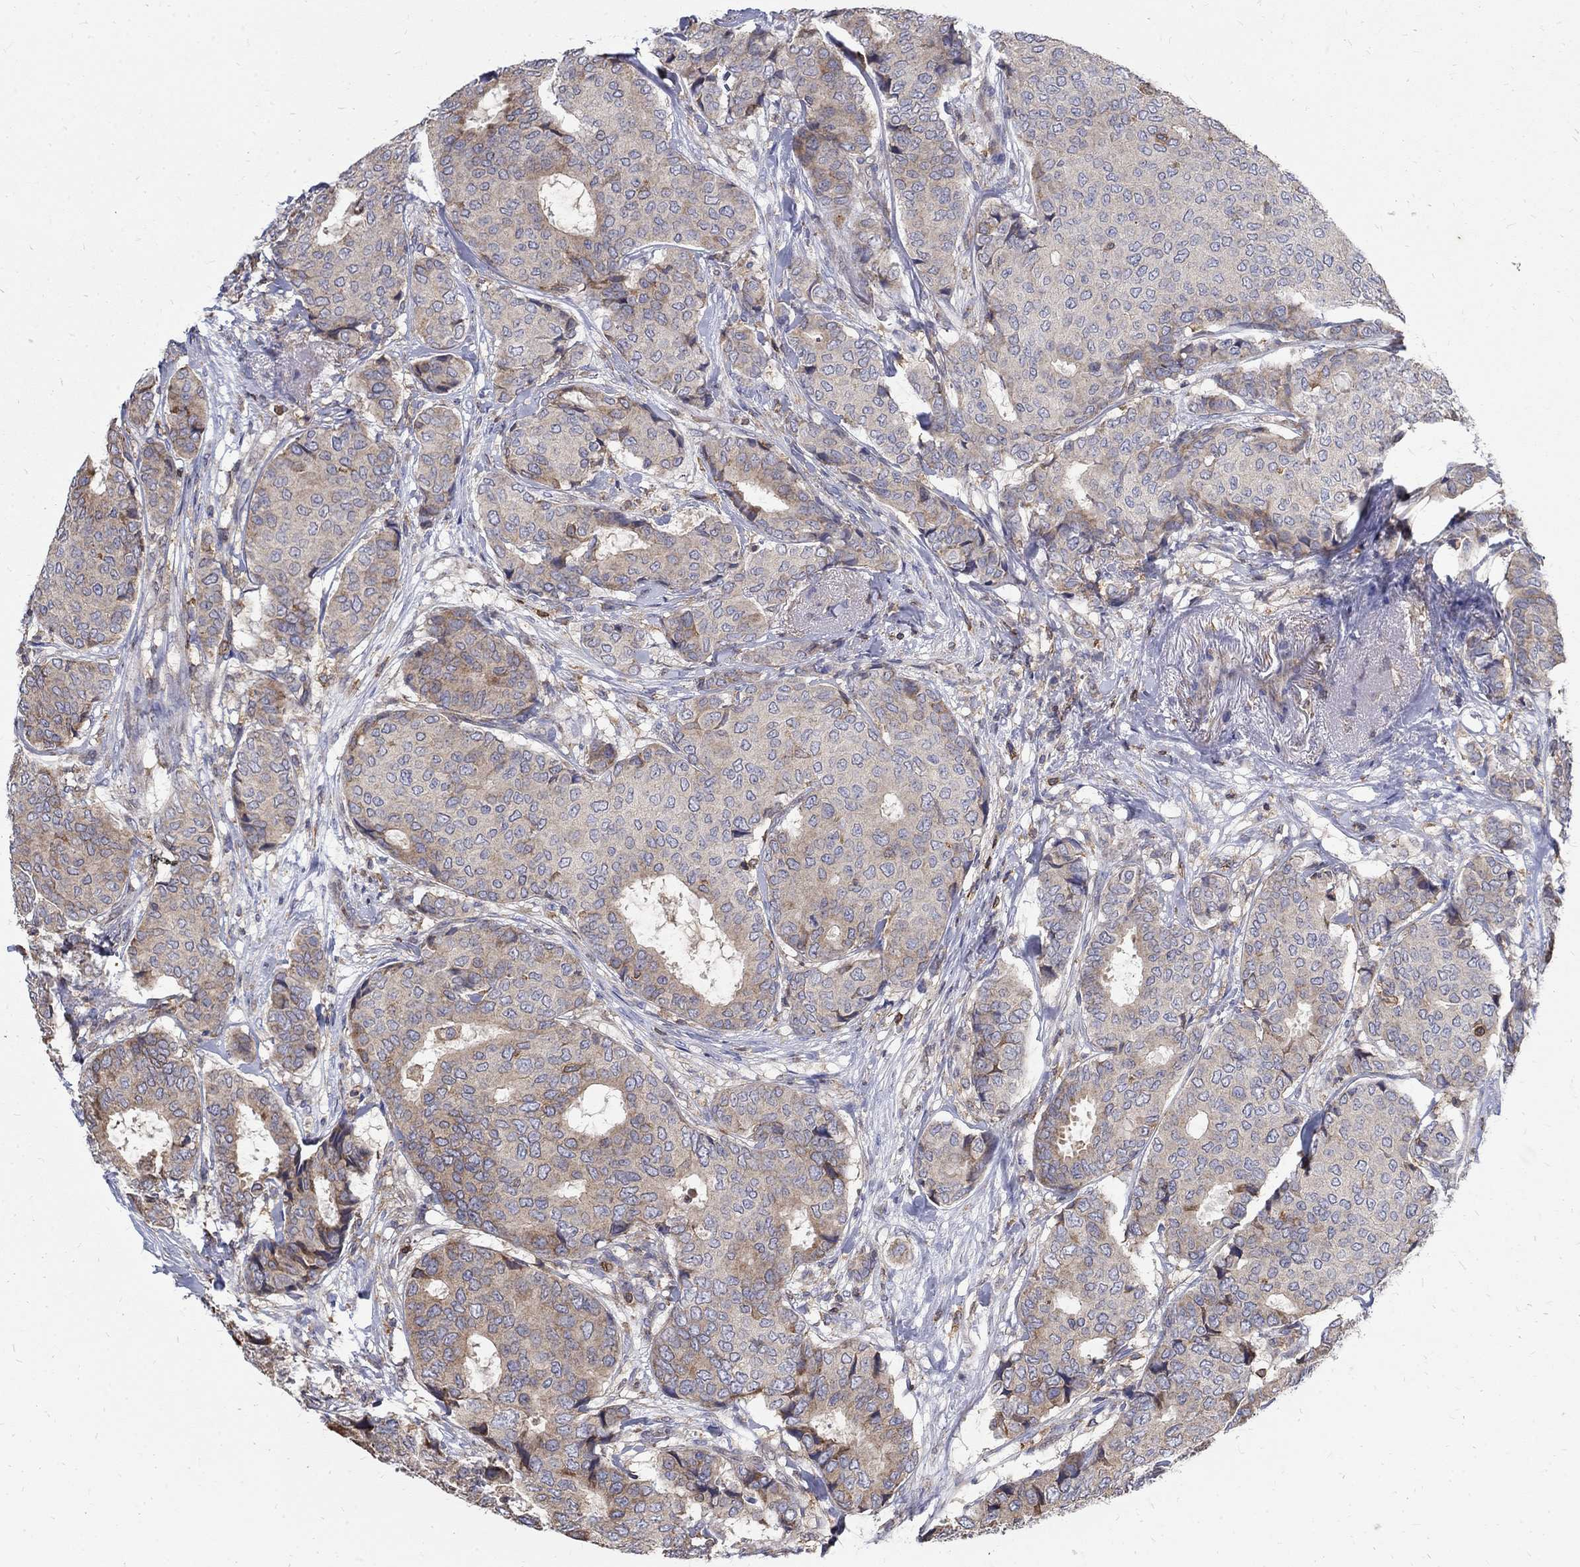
{"staining": {"intensity": "weak", "quantity": "25%-75%", "location": "cytoplasmic/membranous"}, "tissue": "breast cancer", "cell_type": "Tumor cells", "image_type": "cancer", "snomed": [{"axis": "morphology", "description": "Duct carcinoma"}, {"axis": "topography", "description": "Breast"}], "caption": "Human breast invasive ductal carcinoma stained for a protein (brown) displays weak cytoplasmic/membranous positive staining in approximately 25%-75% of tumor cells.", "gene": "AGAP2", "patient": {"sex": "female", "age": 75}}